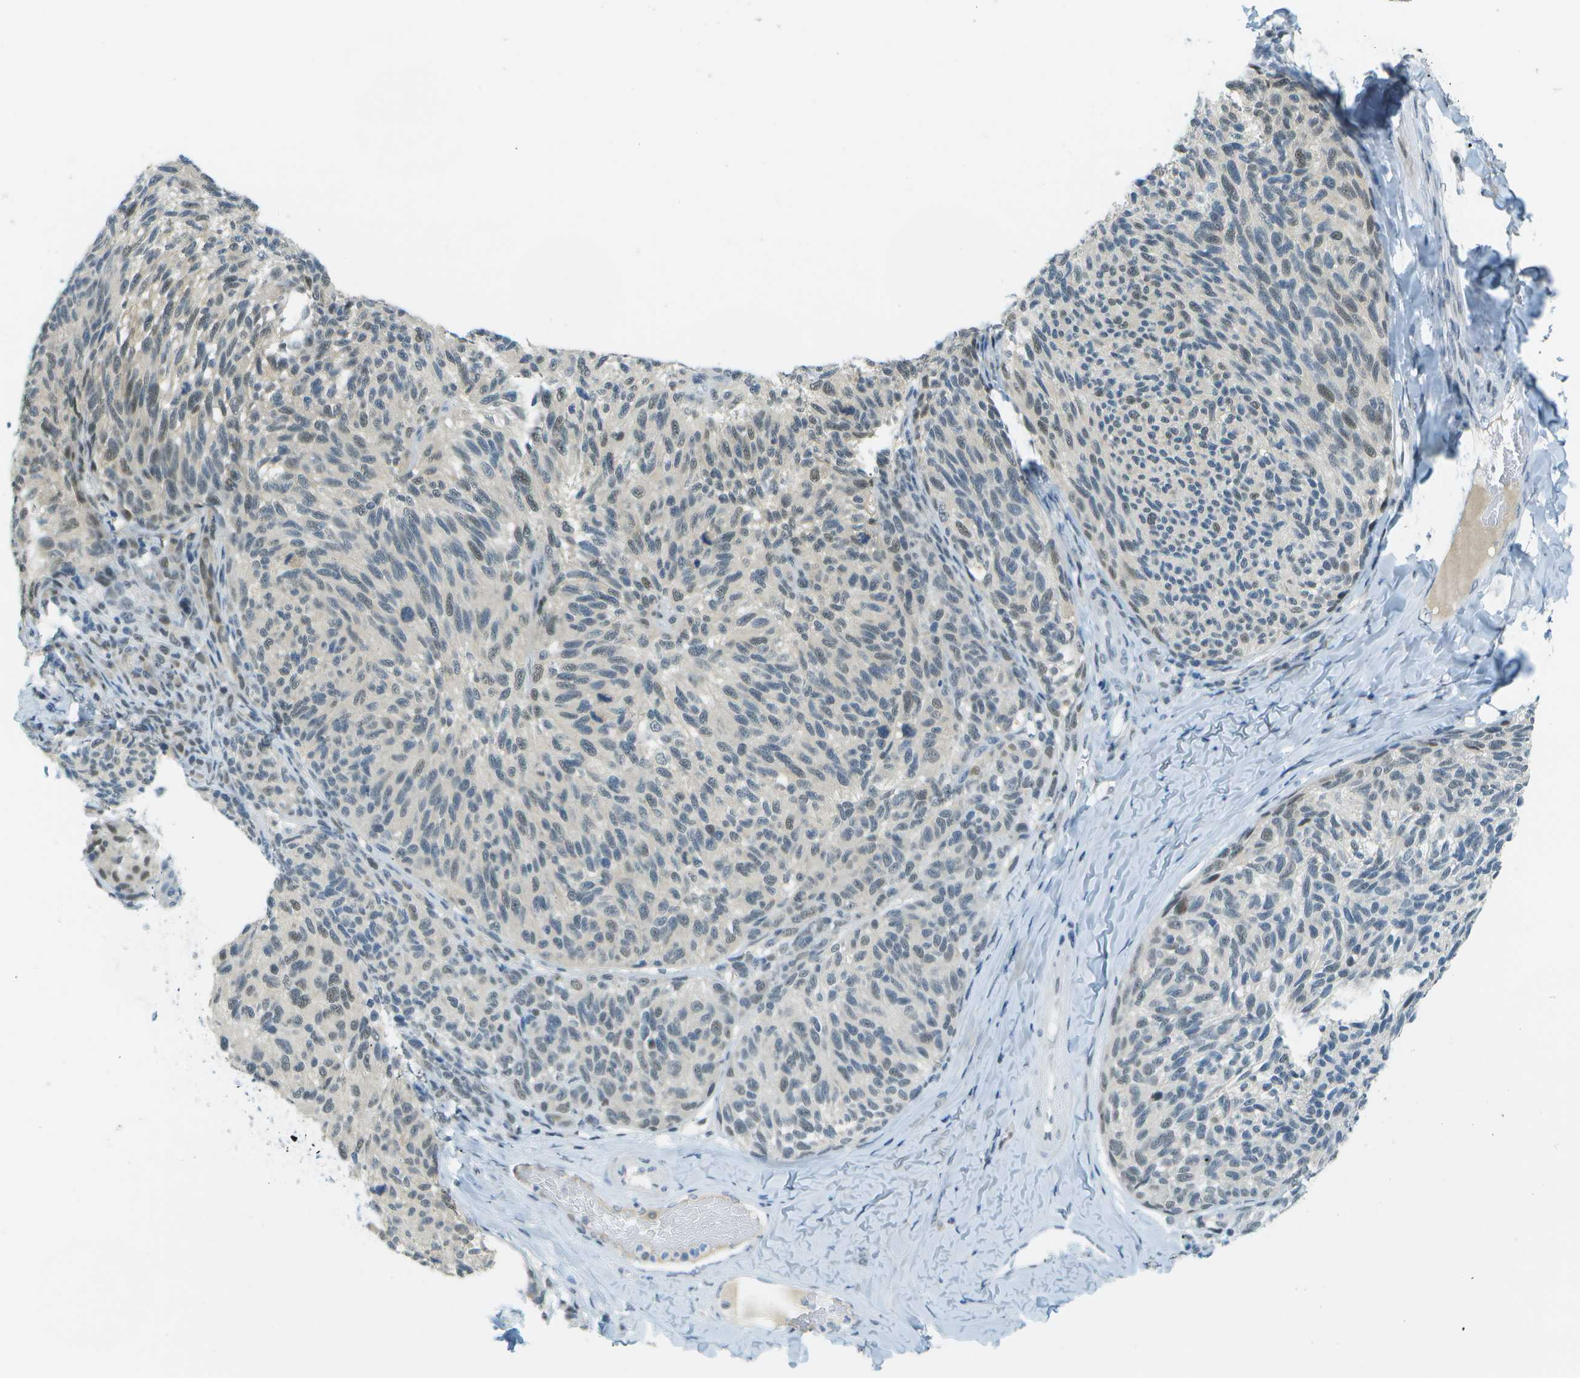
{"staining": {"intensity": "negative", "quantity": "none", "location": "none"}, "tissue": "melanoma", "cell_type": "Tumor cells", "image_type": "cancer", "snomed": [{"axis": "morphology", "description": "Malignant melanoma, NOS"}, {"axis": "topography", "description": "Skin"}], "caption": "There is no significant expression in tumor cells of malignant melanoma.", "gene": "NEK11", "patient": {"sex": "female", "age": 73}}